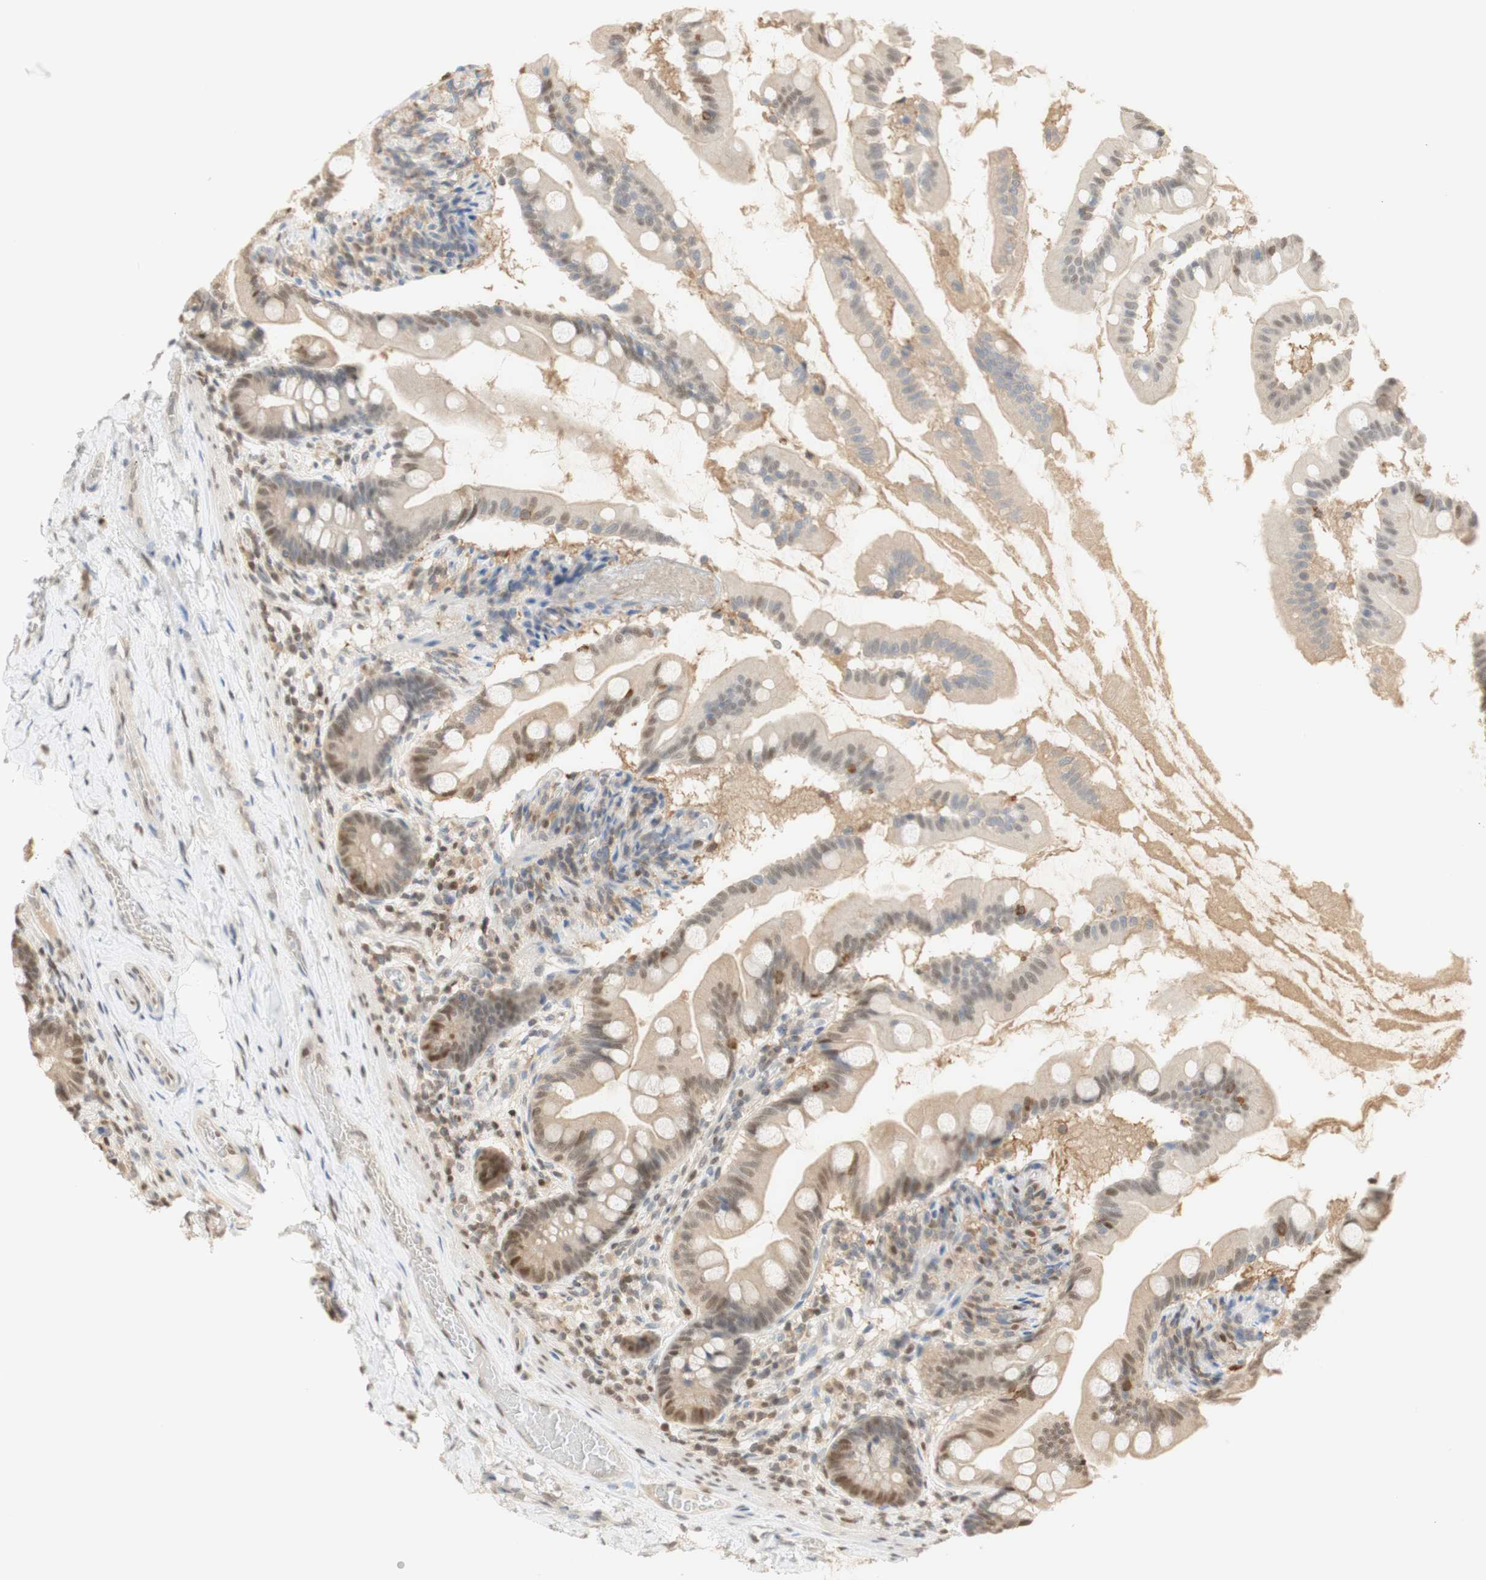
{"staining": {"intensity": "moderate", "quantity": "25%-75%", "location": "cytoplasmic/membranous,nuclear"}, "tissue": "small intestine", "cell_type": "Glandular cells", "image_type": "normal", "snomed": [{"axis": "morphology", "description": "Normal tissue, NOS"}, {"axis": "topography", "description": "Small intestine"}], "caption": "Glandular cells show medium levels of moderate cytoplasmic/membranous,nuclear staining in about 25%-75% of cells in unremarkable small intestine.", "gene": "NAP1L4", "patient": {"sex": "female", "age": 56}}